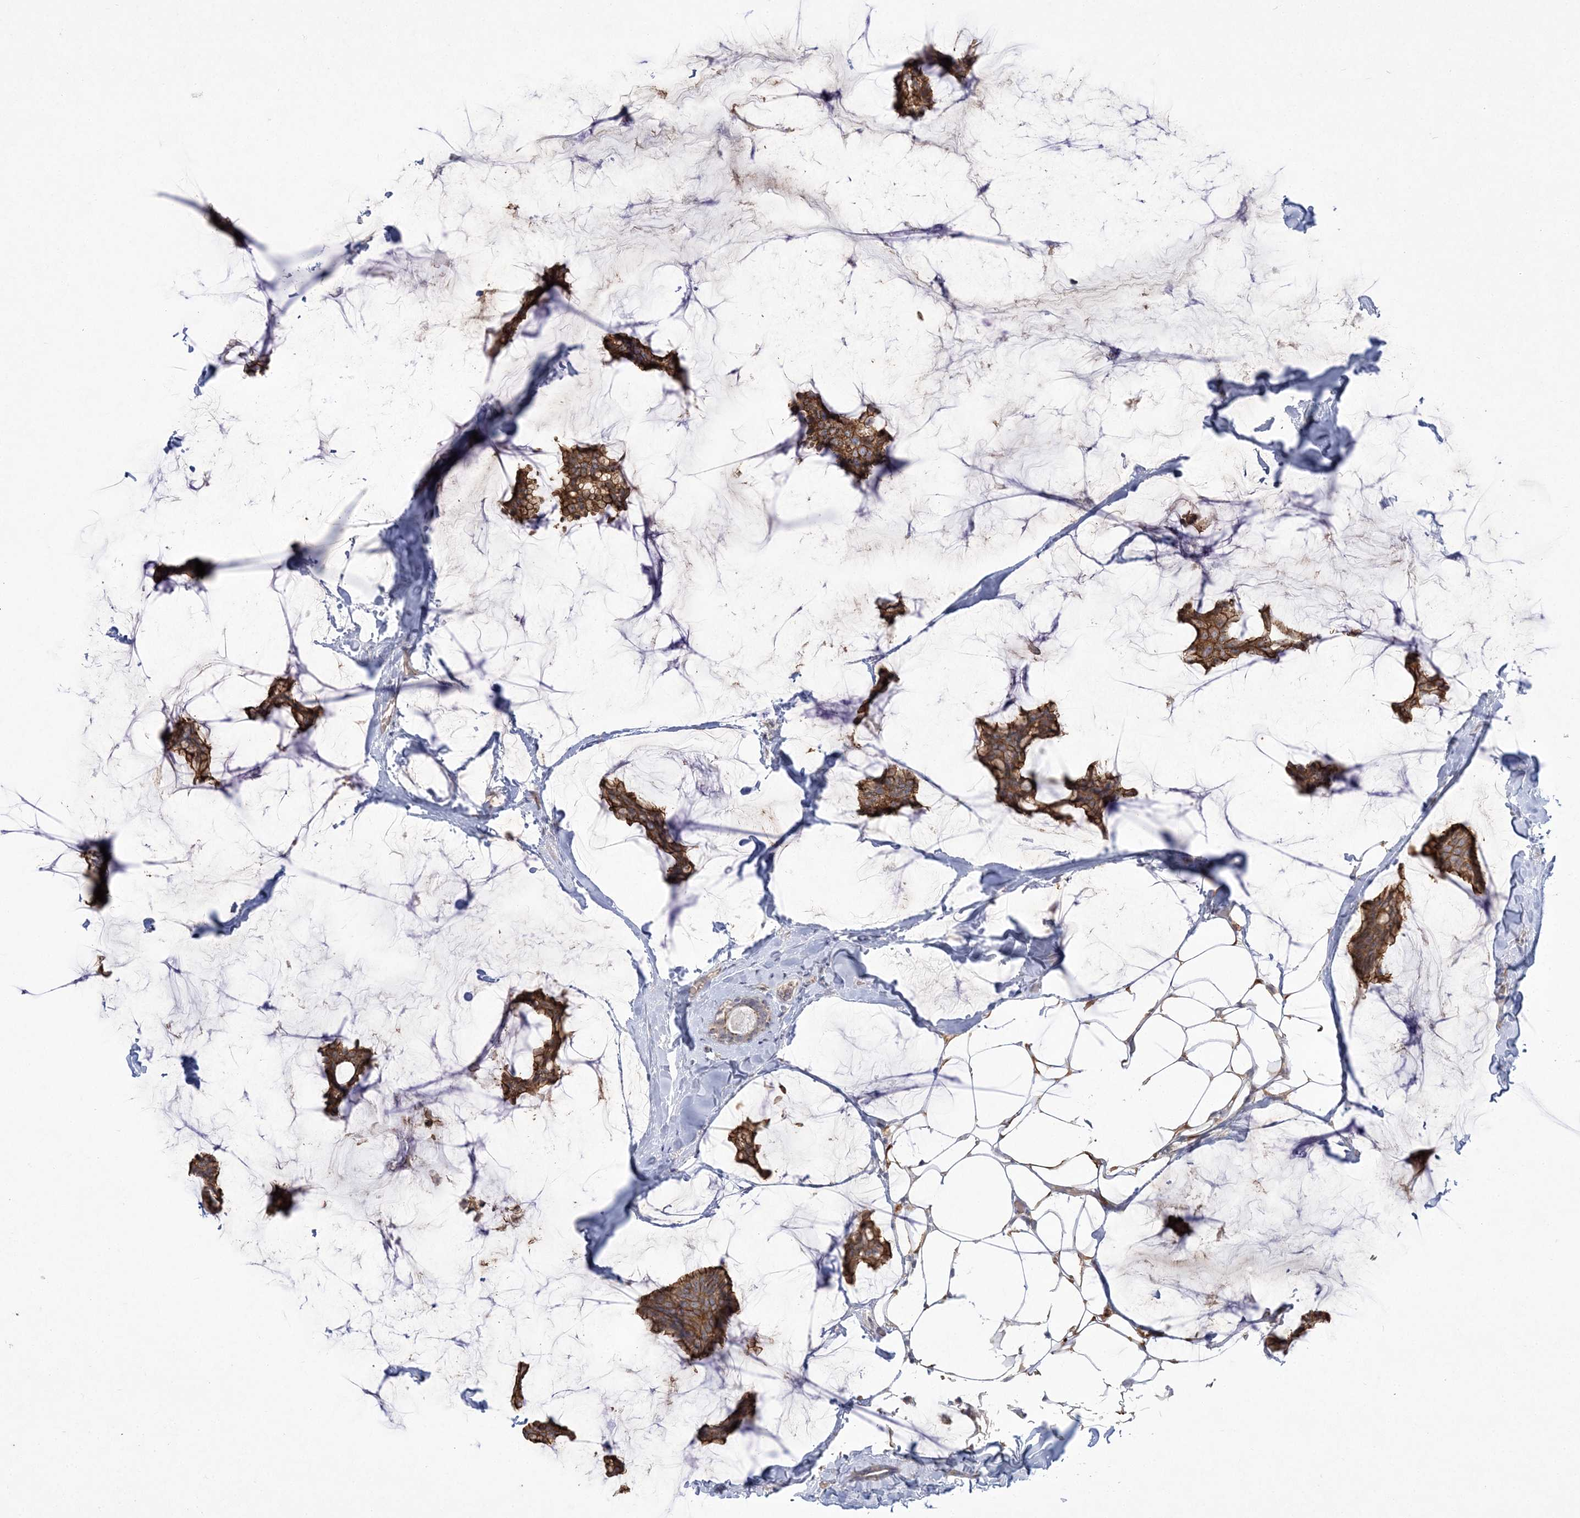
{"staining": {"intensity": "strong", "quantity": ">75%", "location": "cytoplasmic/membranous"}, "tissue": "breast cancer", "cell_type": "Tumor cells", "image_type": "cancer", "snomed": [{"axis": "morphology", "description": "Duct carcinoma"}, {"axis": "topography", "description": "Breast"}], "caption": "Protein staining reveals strong cytoplasmic/membranous expression in about >75% of tumor cells in breast intraductal carcinoma.", "gene": "ADAMTS12", "patient": {"sex": "female", "age": 93}}